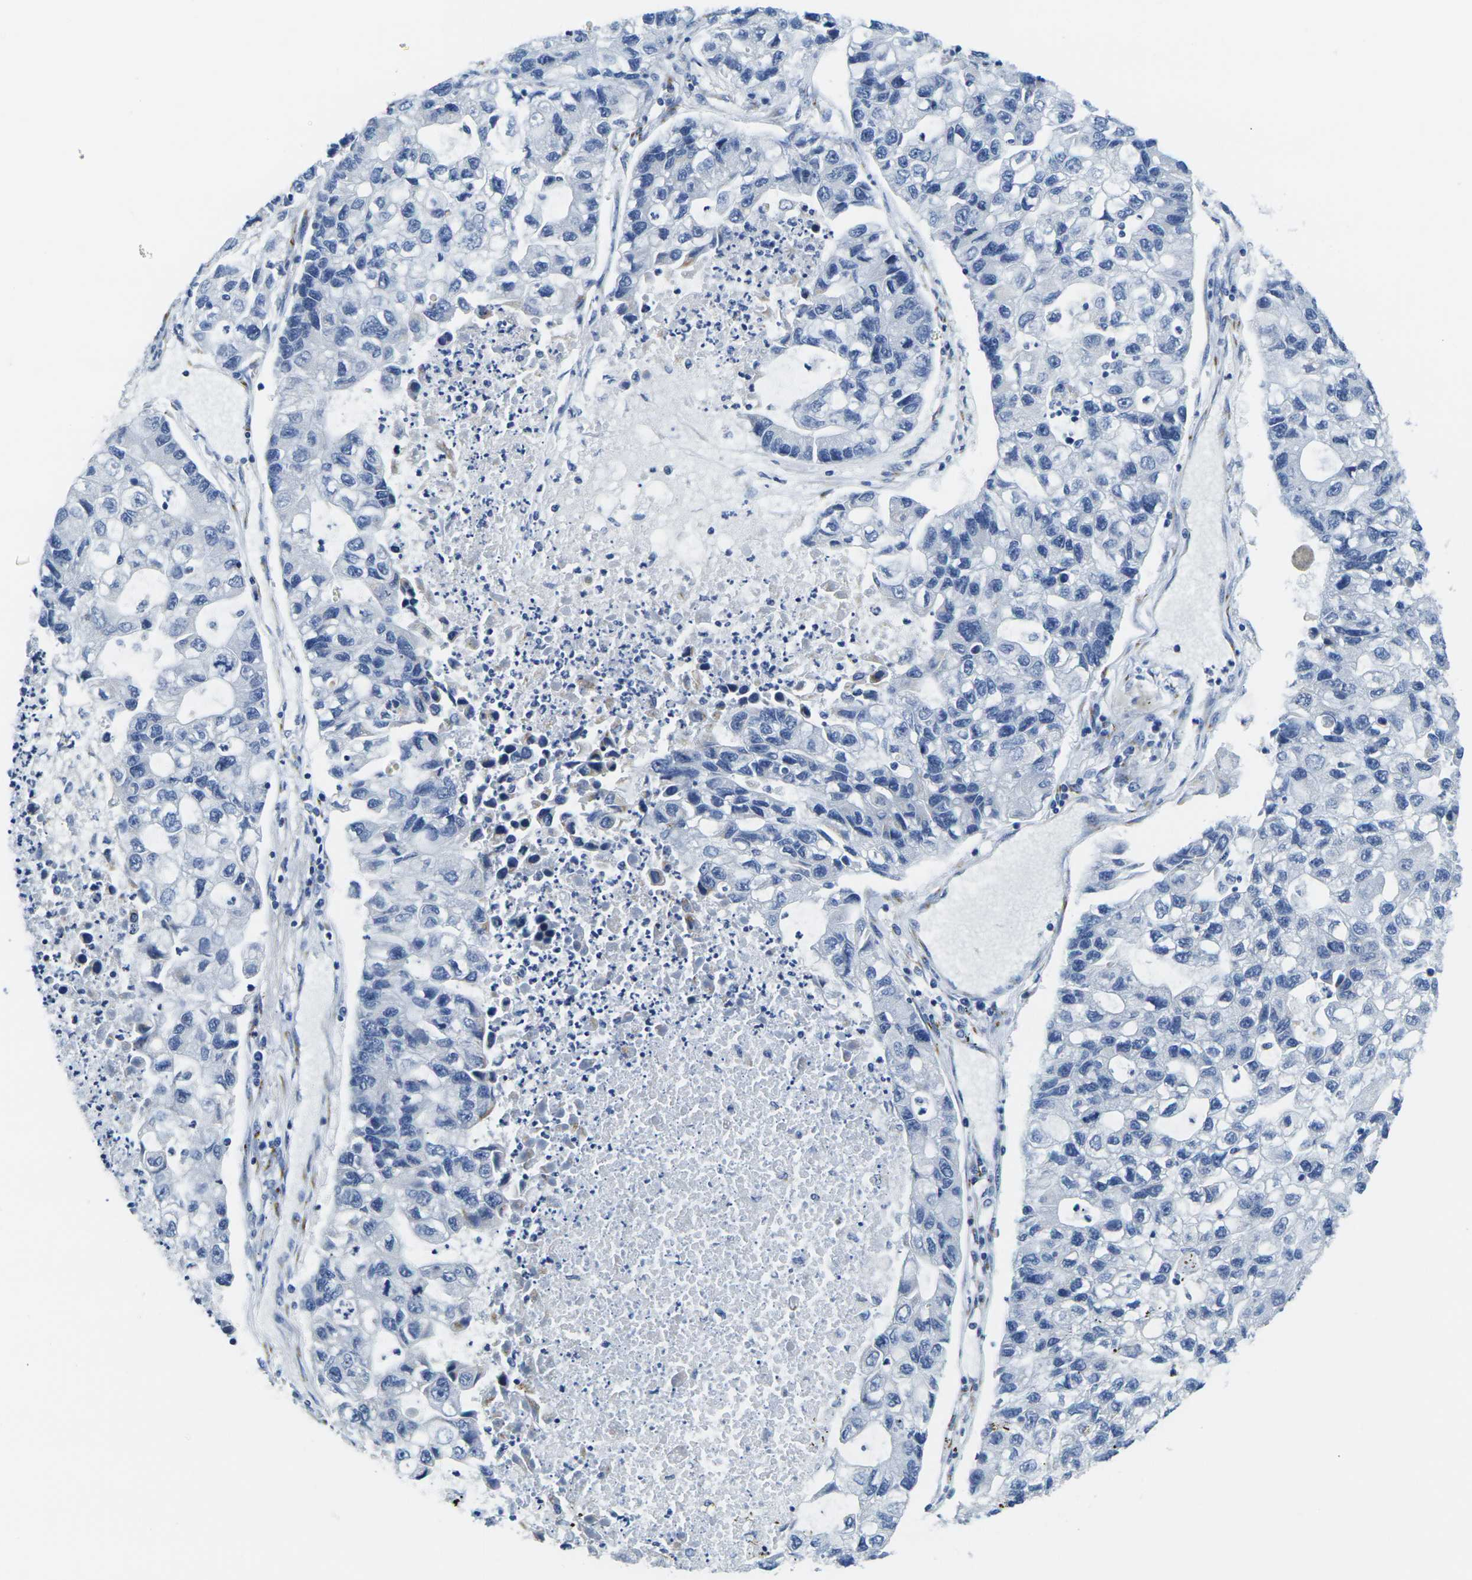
{"staining": {"intensity": "negative", "quantity": "none", "location": "none"}, "tissue": "lung cancer", "cell_type": "Tumor cells", "image_type": "cancer", "snomed": [{"axis": "morphology", "description": "Adenocarcinoma, NOS"}, {"axis": "topography", "description": "Lung"}], "caption": "This micrograph is of lung adenocarcinoma stained with immunohistochemistry (IHC) to label a protein in brown with the nuclei are counter-stained blue. There is no staining in tumor cells. Brightfield microscopy of IHC stained with DAB (brown) and hematoxylin (blue), captured at high magnification.", "gene": "CRK", "patient": {"sex": "female", "age": 51}}